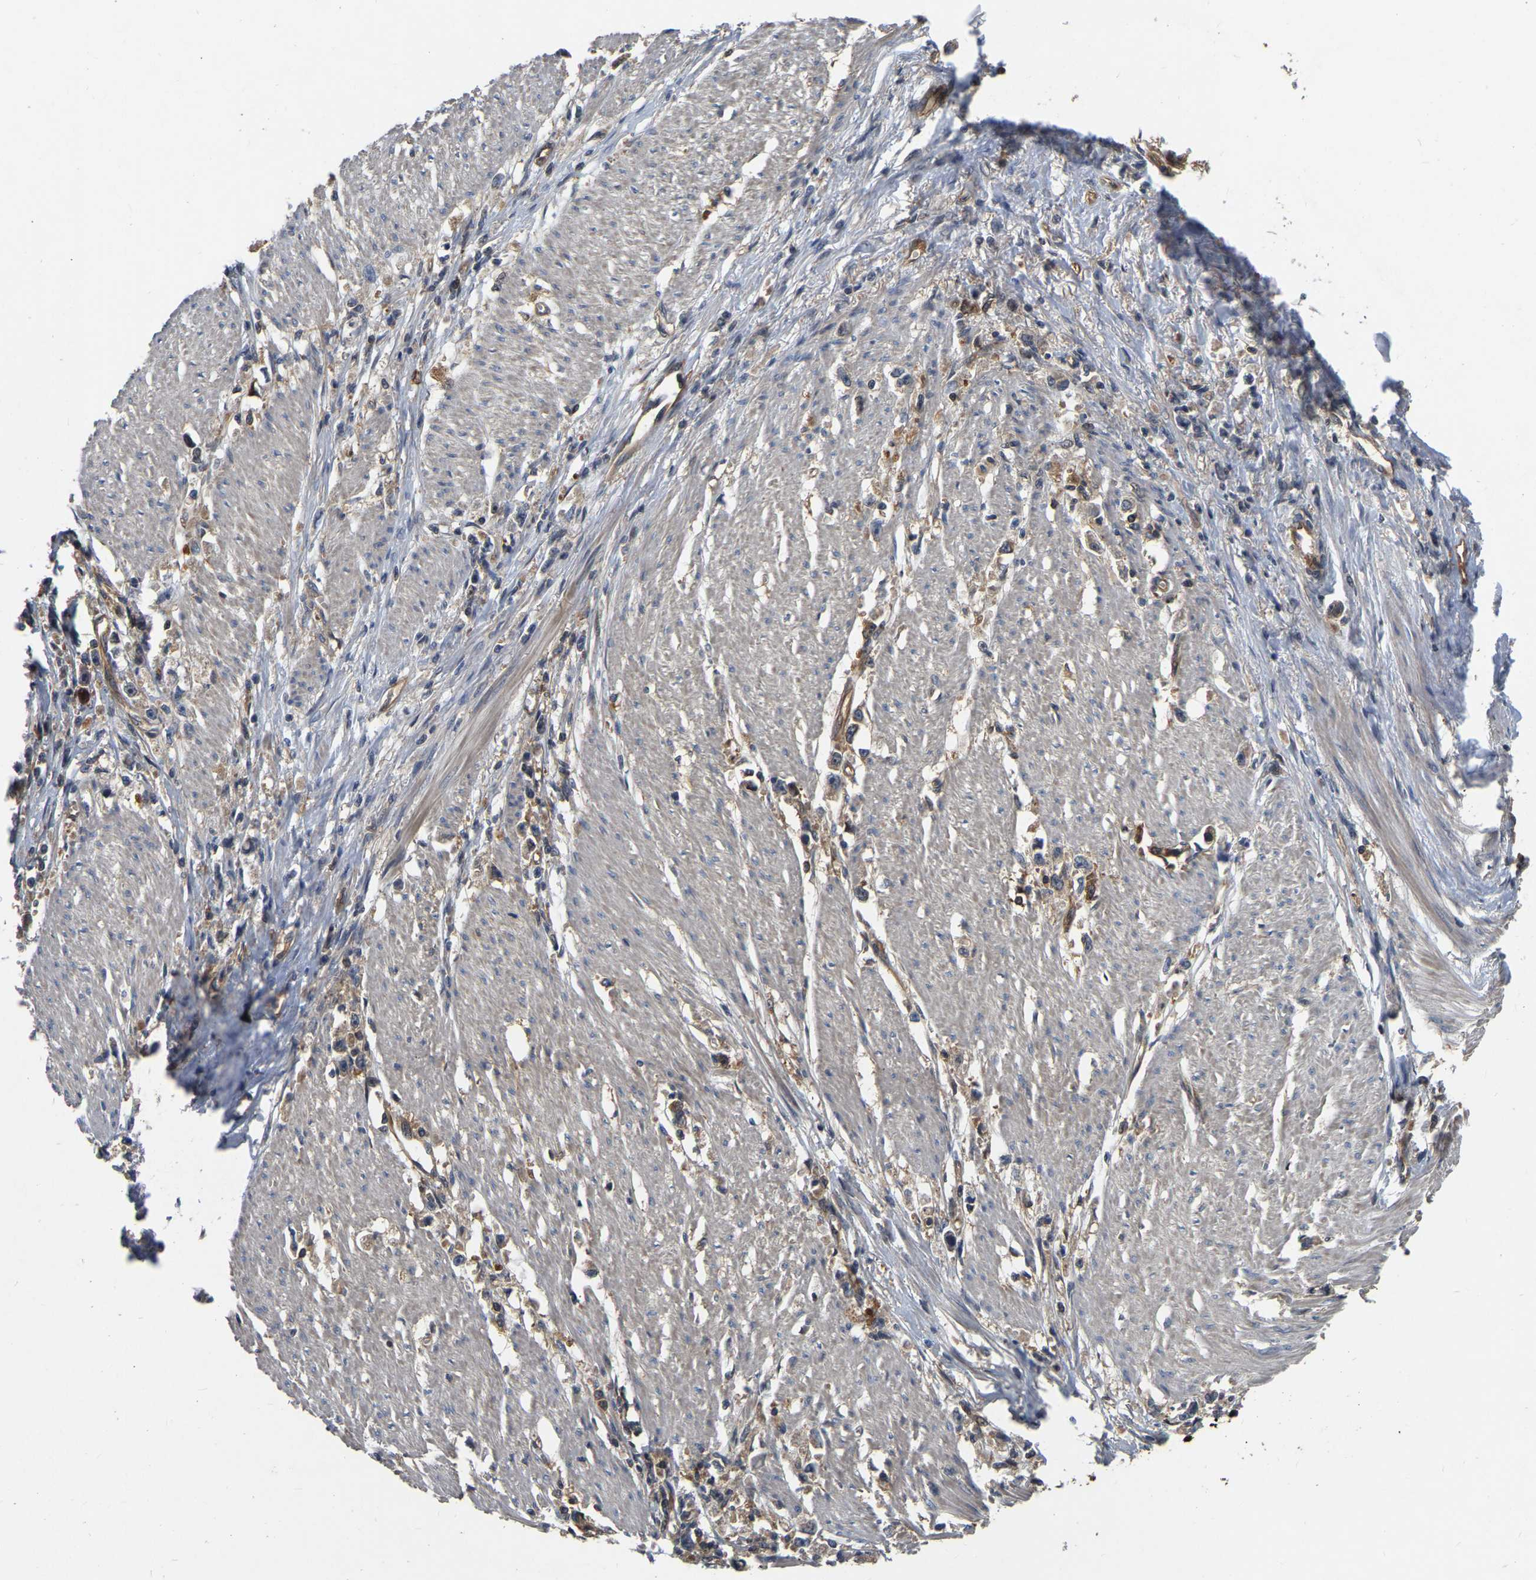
{"staining": {"intensity": "weak", "quantity": ">75%", "location": "cytoplasmic/membranous"}, "tissue": "stomach cancer", "cell_type": "Tumor cells", "image_type": "cancer", "snomed": [{"axis": "morphology", "description": "Adenocarcinoma, NOS"}, {"axis": "topography", "description": "Stomach"}], "caption": "DAB immunohistochemical staining of stomach adenocarcinoma demonstrates weak cytoplasmic/membranous protein positivity in approximately >75% of tumor cells. (DAB (3,3'-diaminobenzidine) IHC with brightfield microscopy, high magnification).", "gene": "GARS1", "patient": {"sex": "female", "age": 59}}